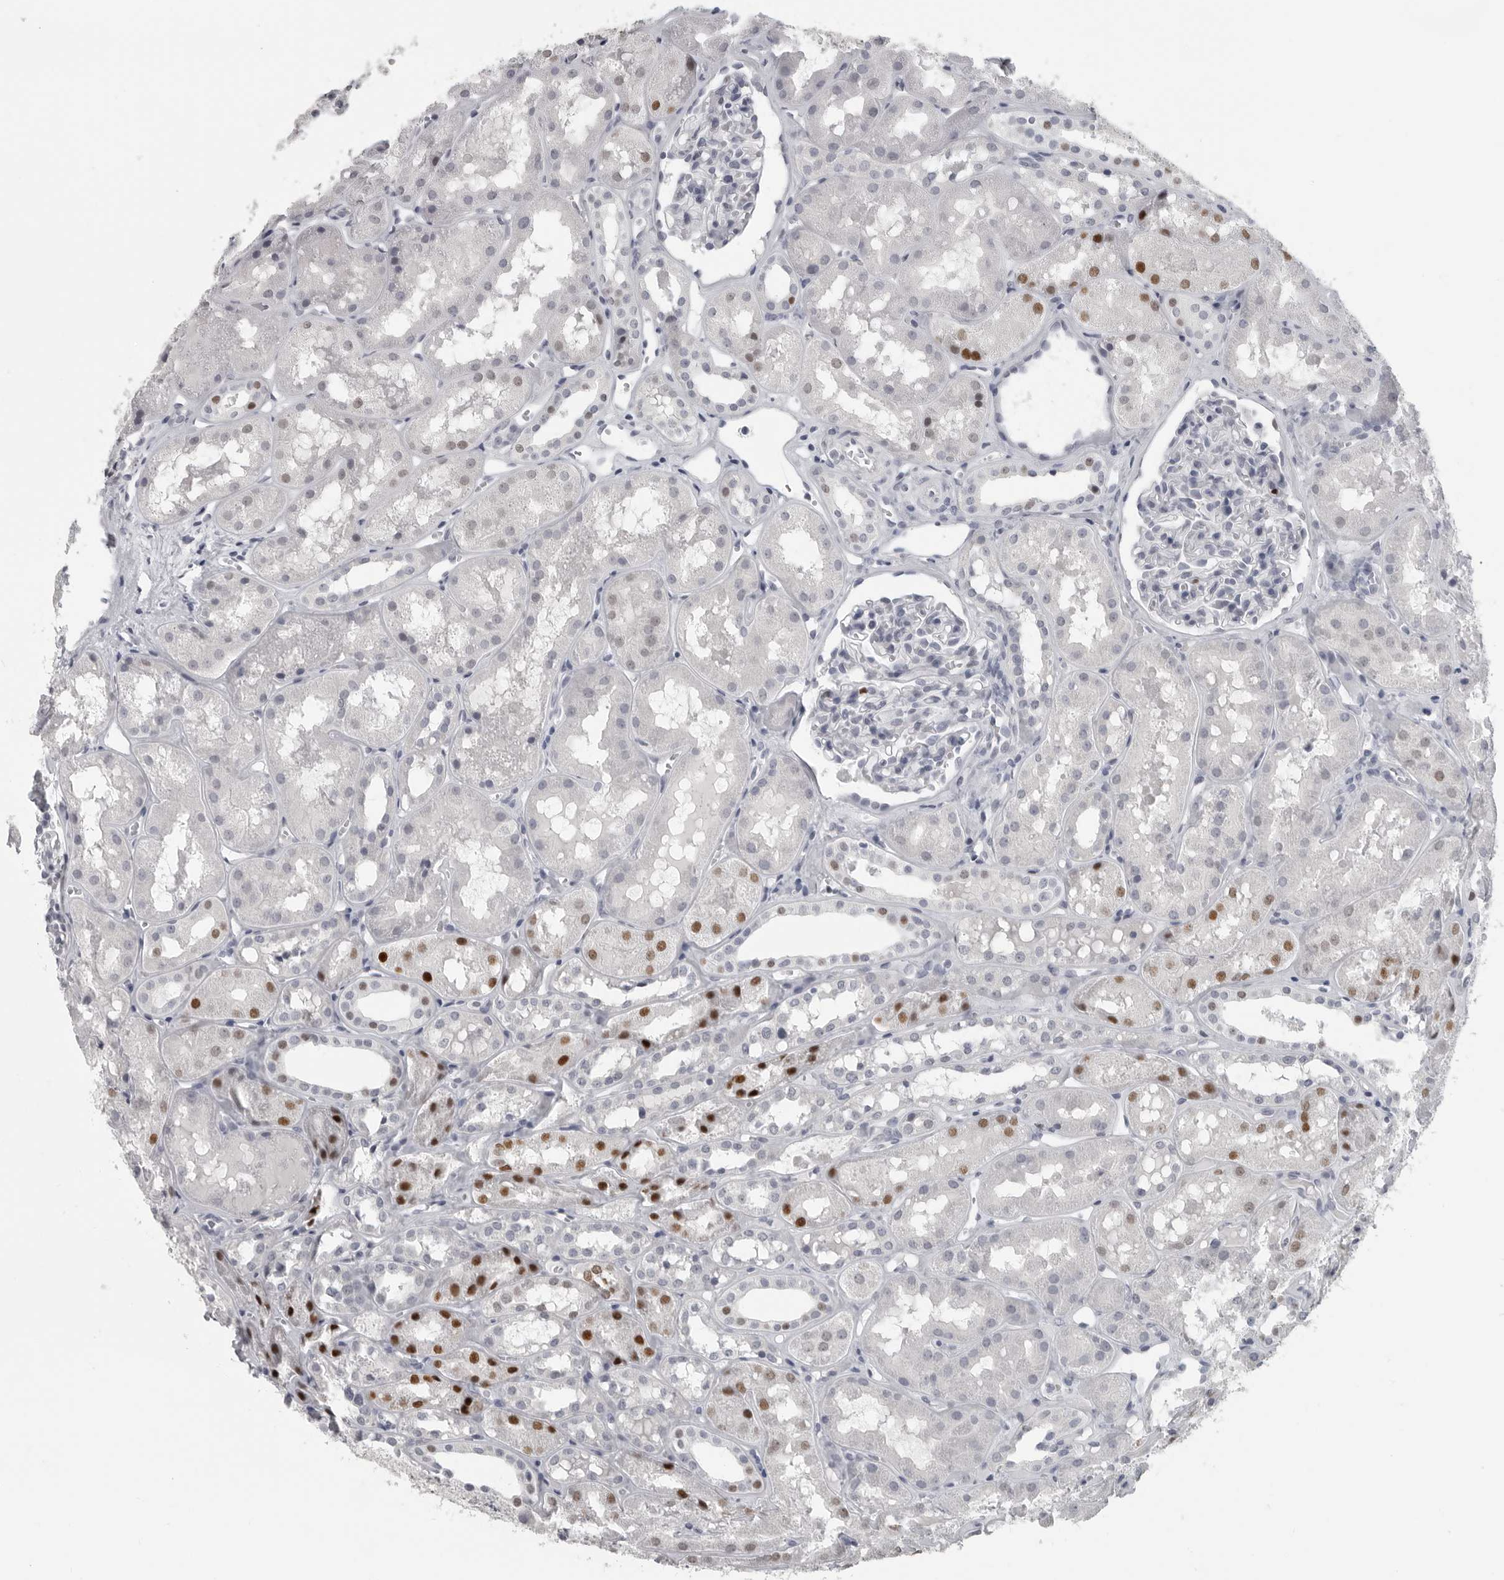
{"staining": {"intensity": "negative", "quantity": "none", "location": "none"}, "tissue": "kidney", "cell_type": "Cells in glomeruli", "image_type": "normal", "snomed": [{"axis": "morphology", "description": "Normal tissue, NOS"}, {"axis": "topography", "description": "Kidney"}], "caption": "This is a image of IHC staining of benign kidney, which shows no staining in cells in glomeruli.", "gene": "SATB2", "patient": {"sex": "male", "age": 16}}